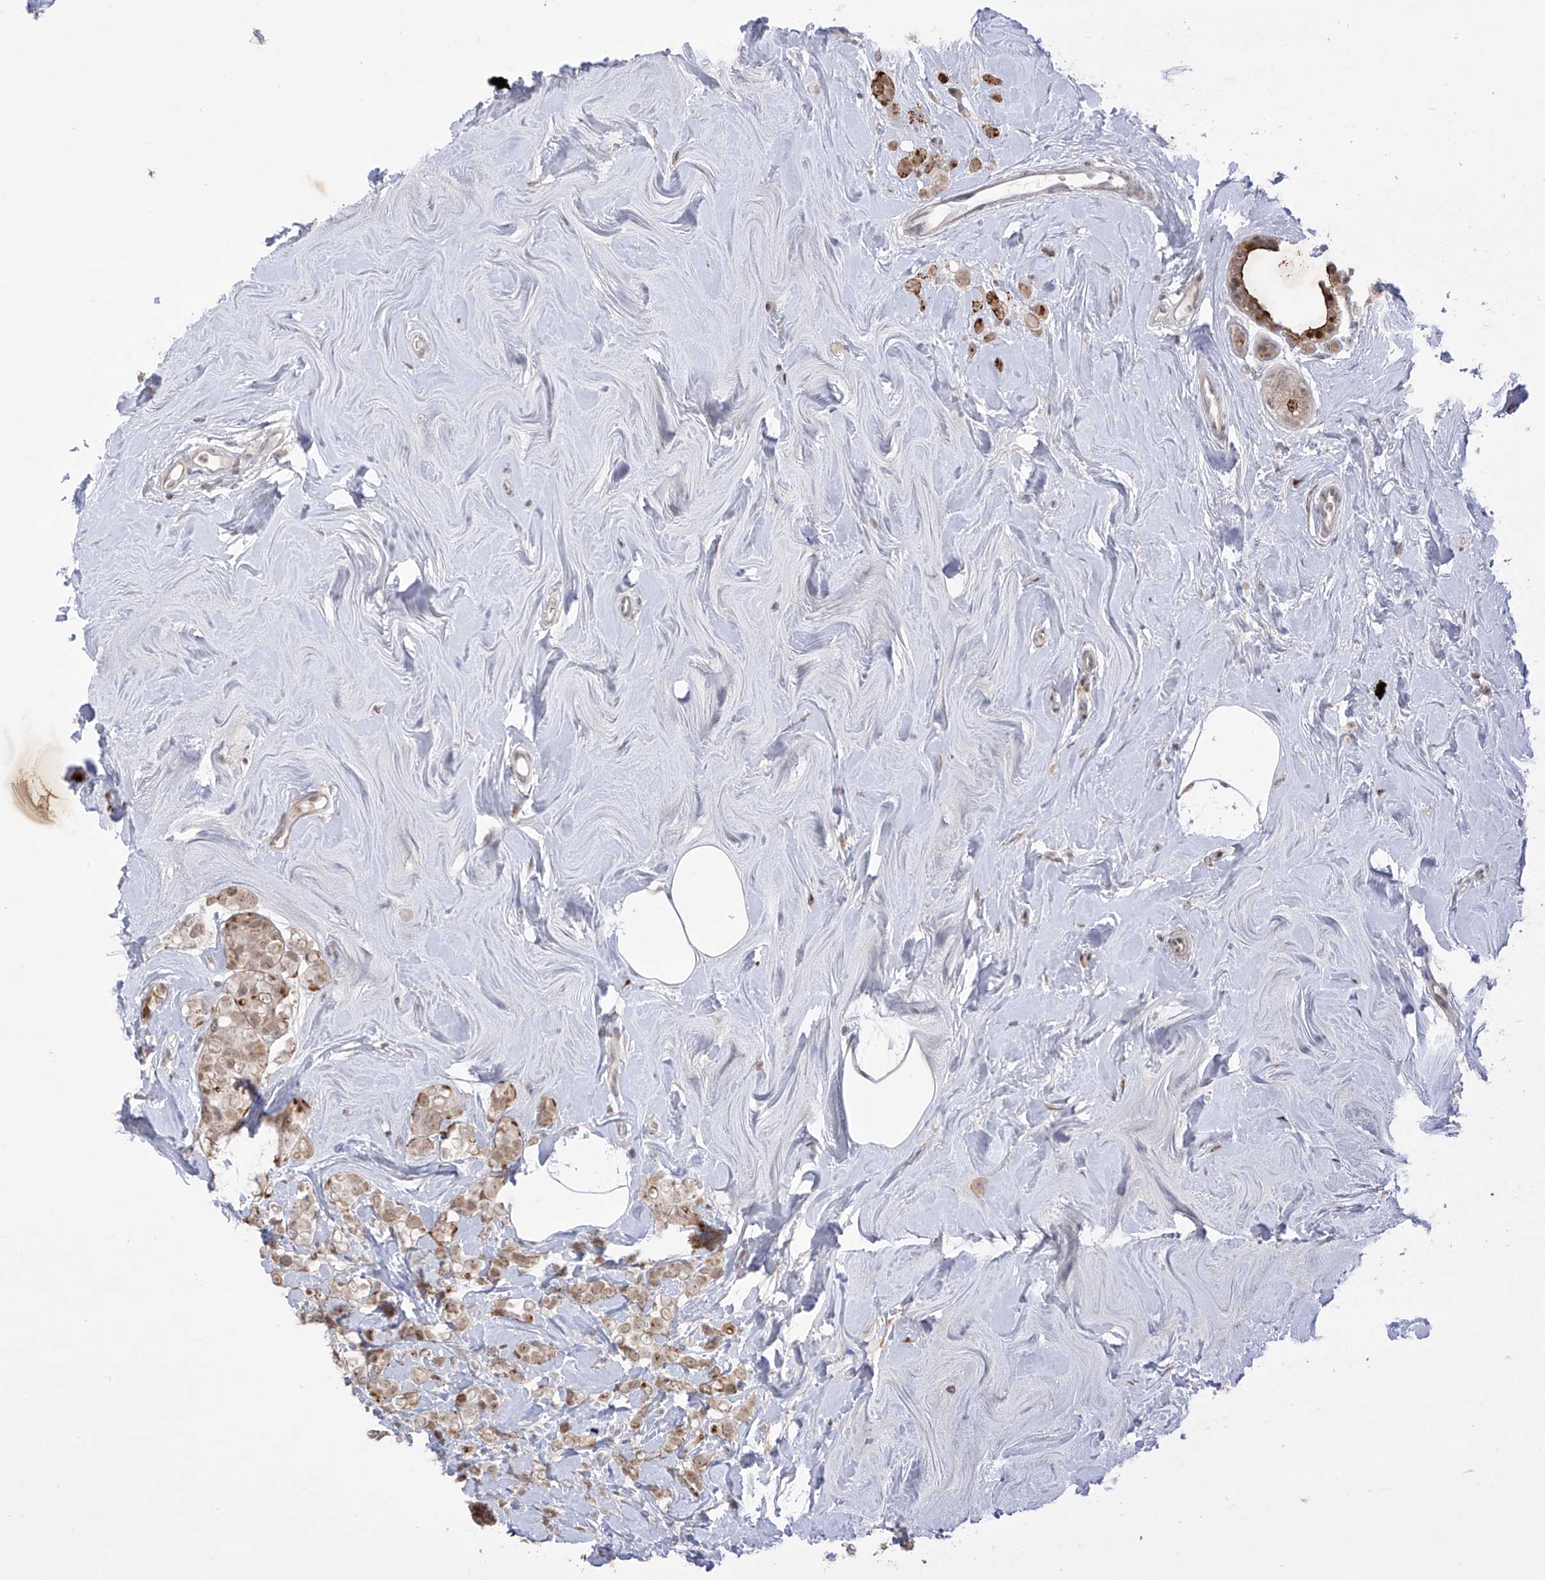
{"staining": {"intensity": "moderate", "quantity": ">75%", "location": "cytoplasmic/membranous"}, "tissue": "breast cancer", "cell_type": "Tumor cells", "image_type": "cancer", "snomed": [{"axis": "morphology", "description": "Lobular carcinoma"}, {"axis": "topography", "description": "Breast"}], "caption": "Protein staining exhibits moderate cytoplasmic/membranous positivity in approximately >75% of tumor cells in breast cancer.", "gene": "OGT", "patient": {"sex": "female", "age": 47}}